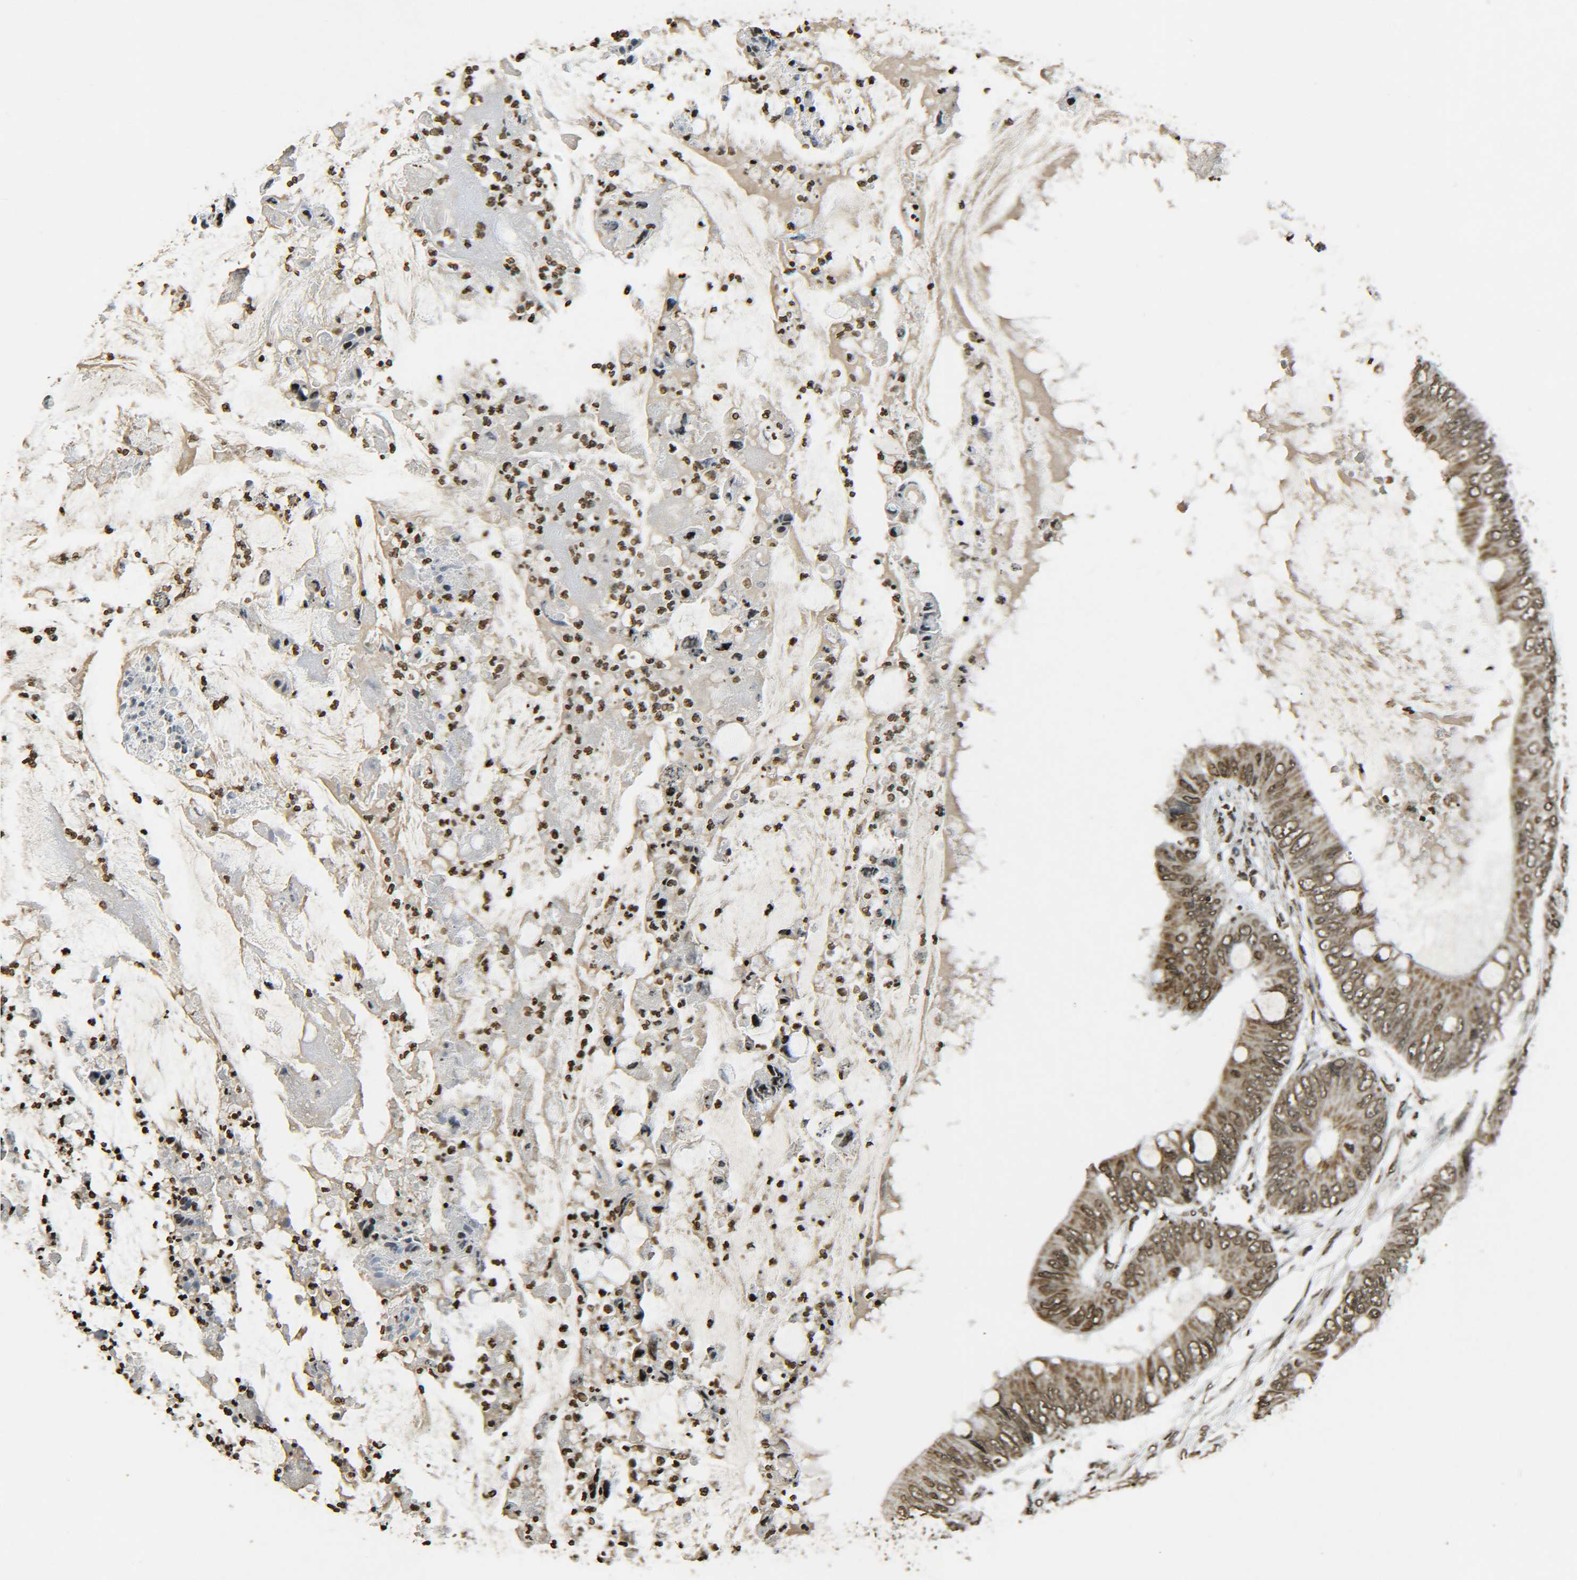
{"staining": {"intensity": "moderate", "quantity": ">75%", "location": "cytoplasmic/membranous,nuclear"}, "tissue": "colorectal cancer", "cell_type": "Tumor cells", "image_type": "cancer", "snomed": [{"axis": "morphology", "description": "Normal tissue, NOS"}, {"axis": "morphology", "description": "Adenocarcinoma, NOS"}, {"axis": "topography", "description": "Rectum"}, {"axis": "topography", "description": "Peripheral nerve tissue"}], "caption": "Protein staining displays moderate cytoplasmic/membranous and nuclear expression in approximately >75% of tumor cells in adenocarcinoma (colorectal).", "gene": "NEUROG2", "patient": {"sex": "female", "age": 77}}